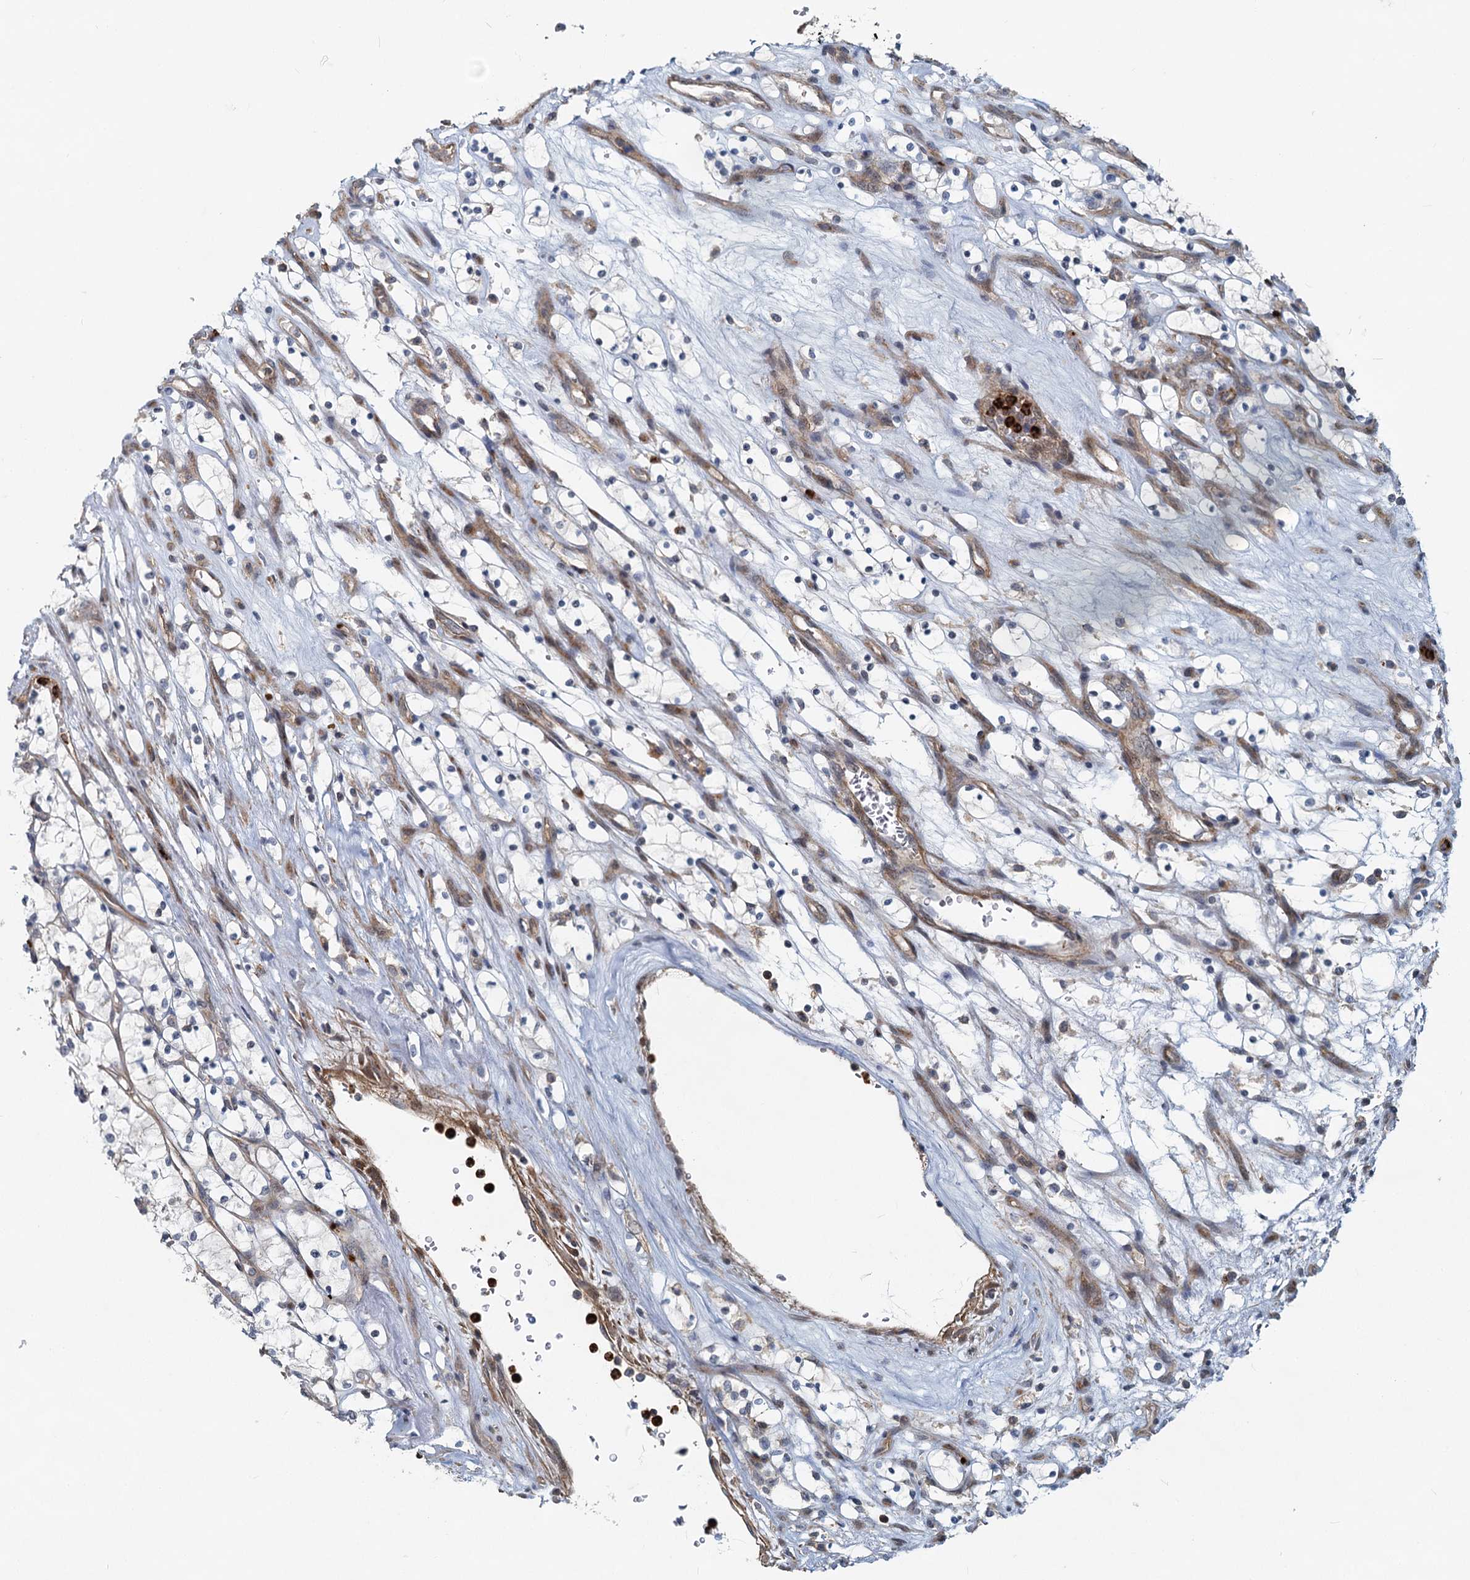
{"staining": {"intensity": "negative", "quantity": "none", "location": "none"}, "tissue": "renal cancer", "cell_type": "Tumor cells", "image_type": "cancer", "snomed": [{"axis": "morphology", "description": "Adenocarcinoma, NOS"}, {"axis": "topography", "description": "Kidney"}], "caption": "The histopathology image displays no significant staining in tumor cells of renal cancer.", "gene": "ADCY2", "patient": {"sex": "female", "age": 69}}